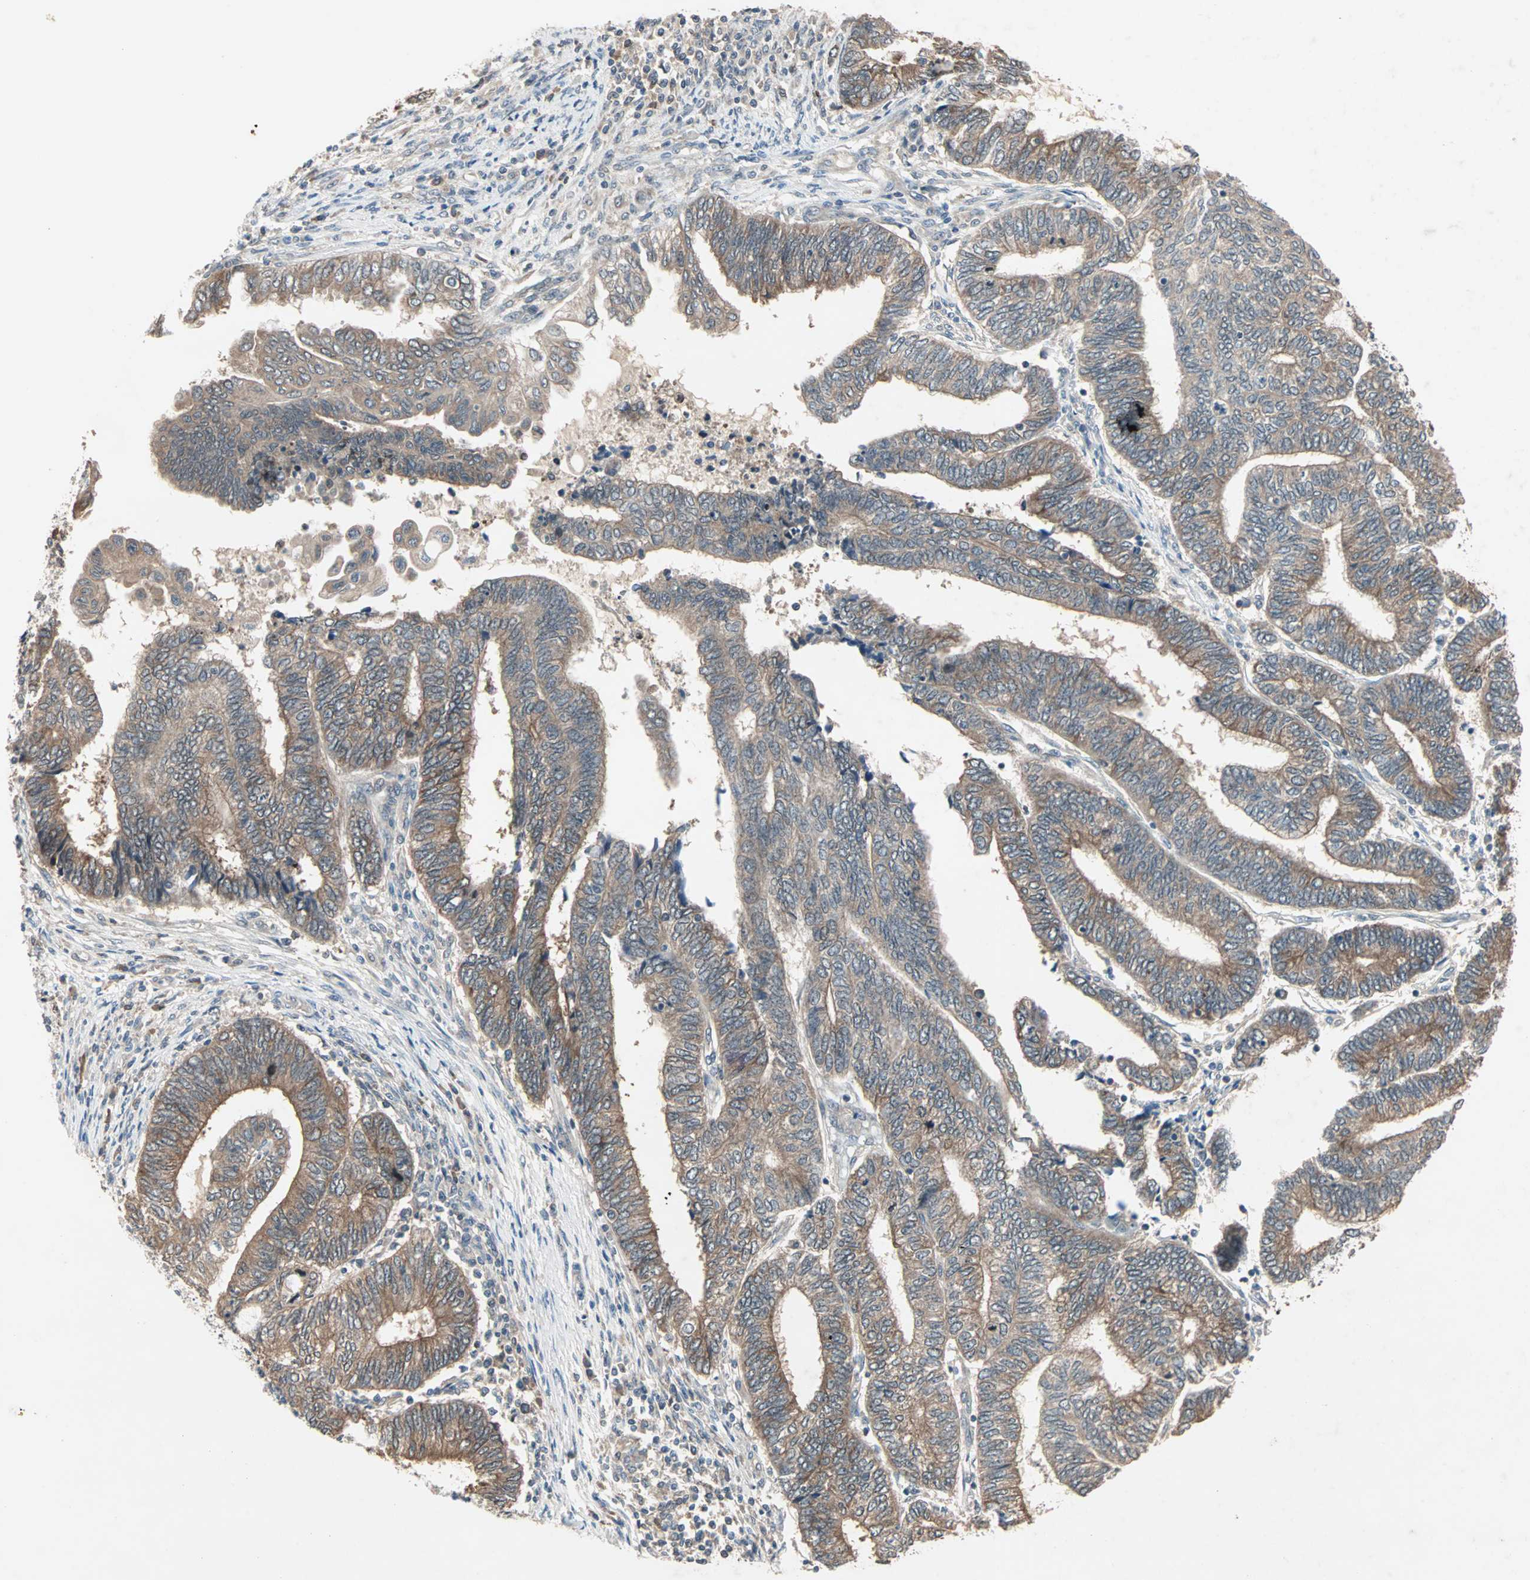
{"staining": {"intensity": "moderate", "quantity": ">75%", "location": "cytoplasmic/membranous"}, "tissue": "endometrial cancer", "cell_type": "Tumor cells", "image_type": "cancer", "snomed": [{"axis": "morphology", "description": "Adenocarcinoma, NOS"}, {"axis": "topography", "description": "Uterus"}, {"axis": "topography", "description": "Endometrium"}], "caption": "Endometrial cancer tissue shows moderate cytoplasmic/membranous staining in approximately >75% of tumor cells, visualized by immunohistochemistry.", "gene": "TTF2", "patient": {"sex": "female", "age": 70}}